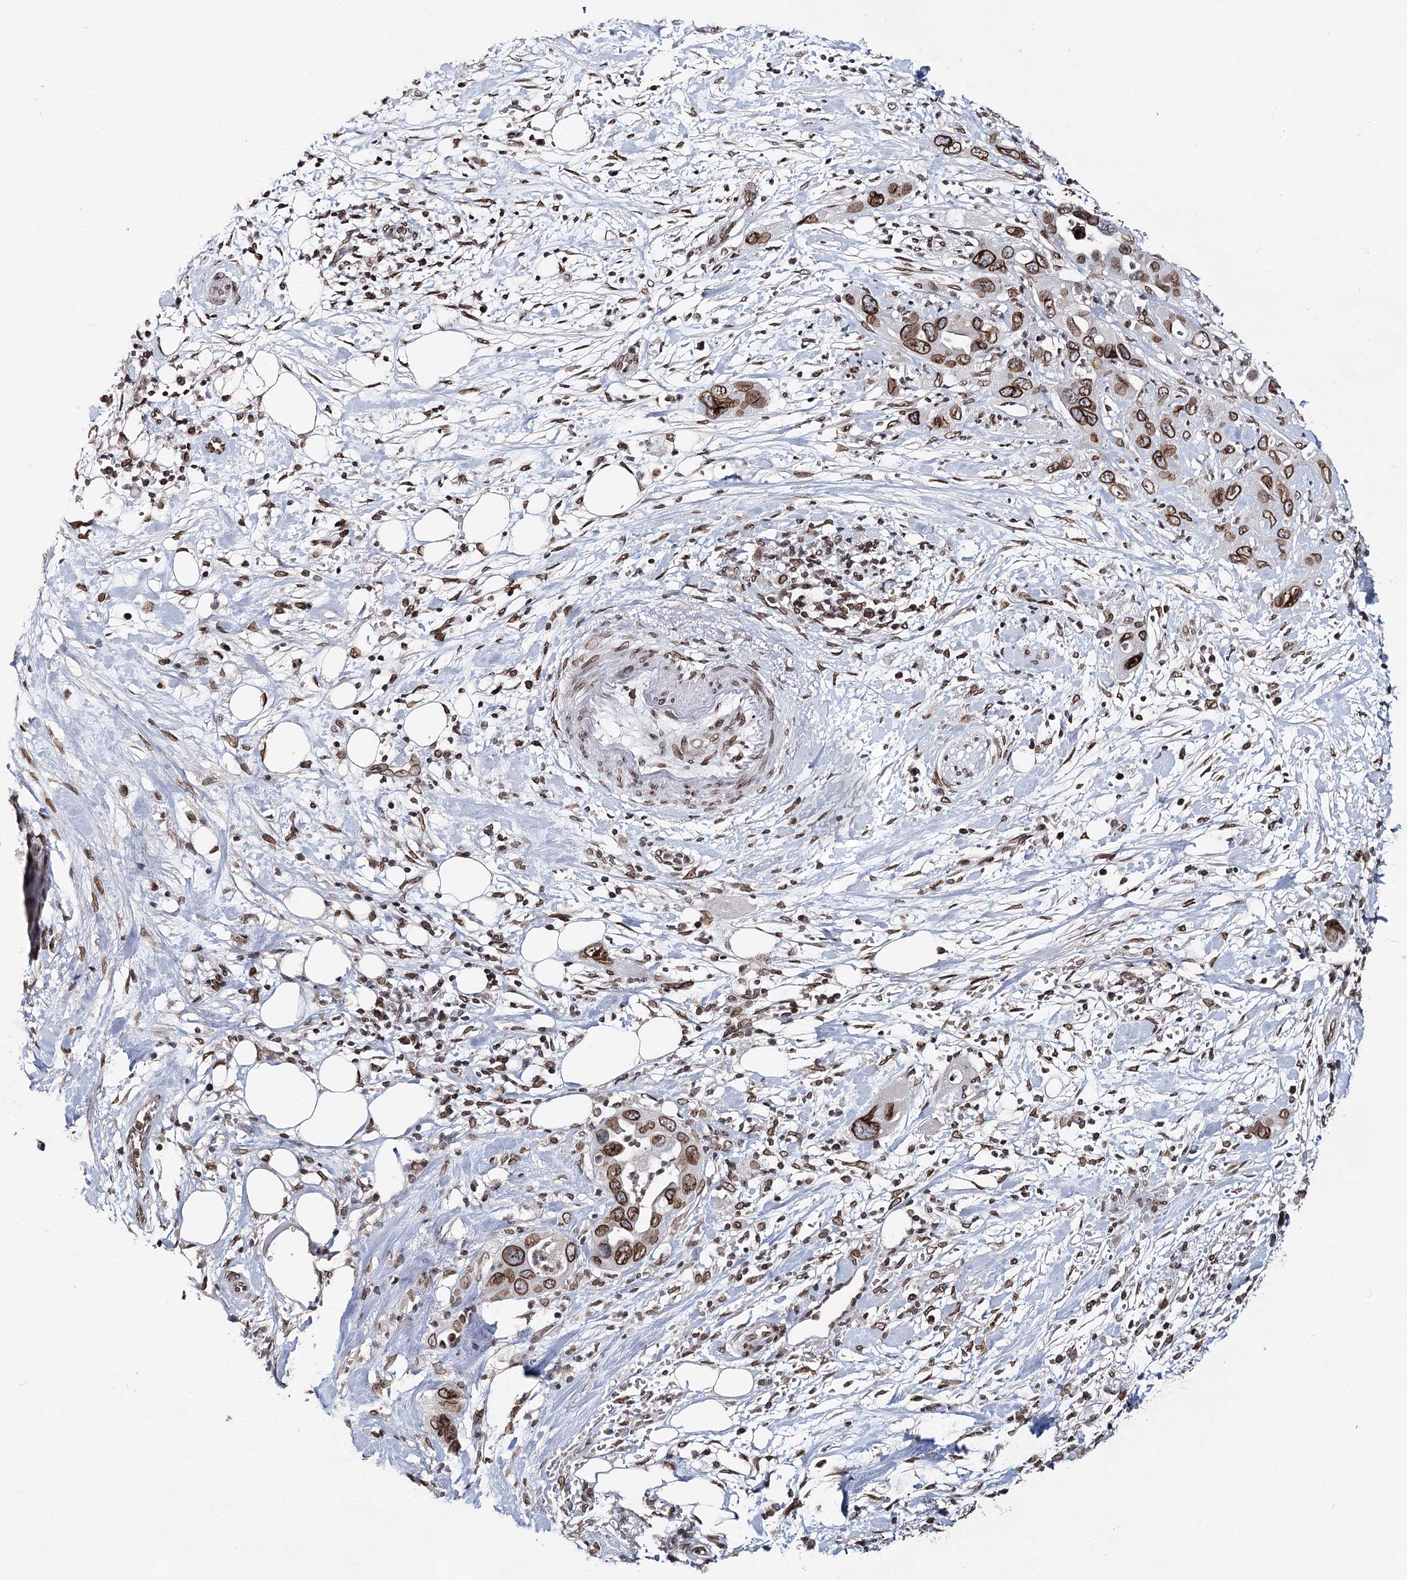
{"staining": {"intensity": "strong", "quantity": ">75%", "location": "cytoplasmic/membranous,nuclear"}, "tissue": "pancreatic cancer", "cell_type": "Tumor cells", "image_type": "cancer", "snomed": [{"axis": "morphology", "description": "Adenocarcinoma, NOS"}, {"axis": "topography", "description": "Pancreas"}], "caption": "Immunohistochemistry photomicrograph of neoplastic tissue: human pancreatic cancer stained using immunohistochemistry reveals high levels of strong protein expression localized specifically in the cytoplasmic/membranous and nuclear of tumor cells, appearing as a cytoplasmic/membranous and nuclear brown color.", "gene": "KIAA0930", "patient": {"sex": "female", "age": 71}}